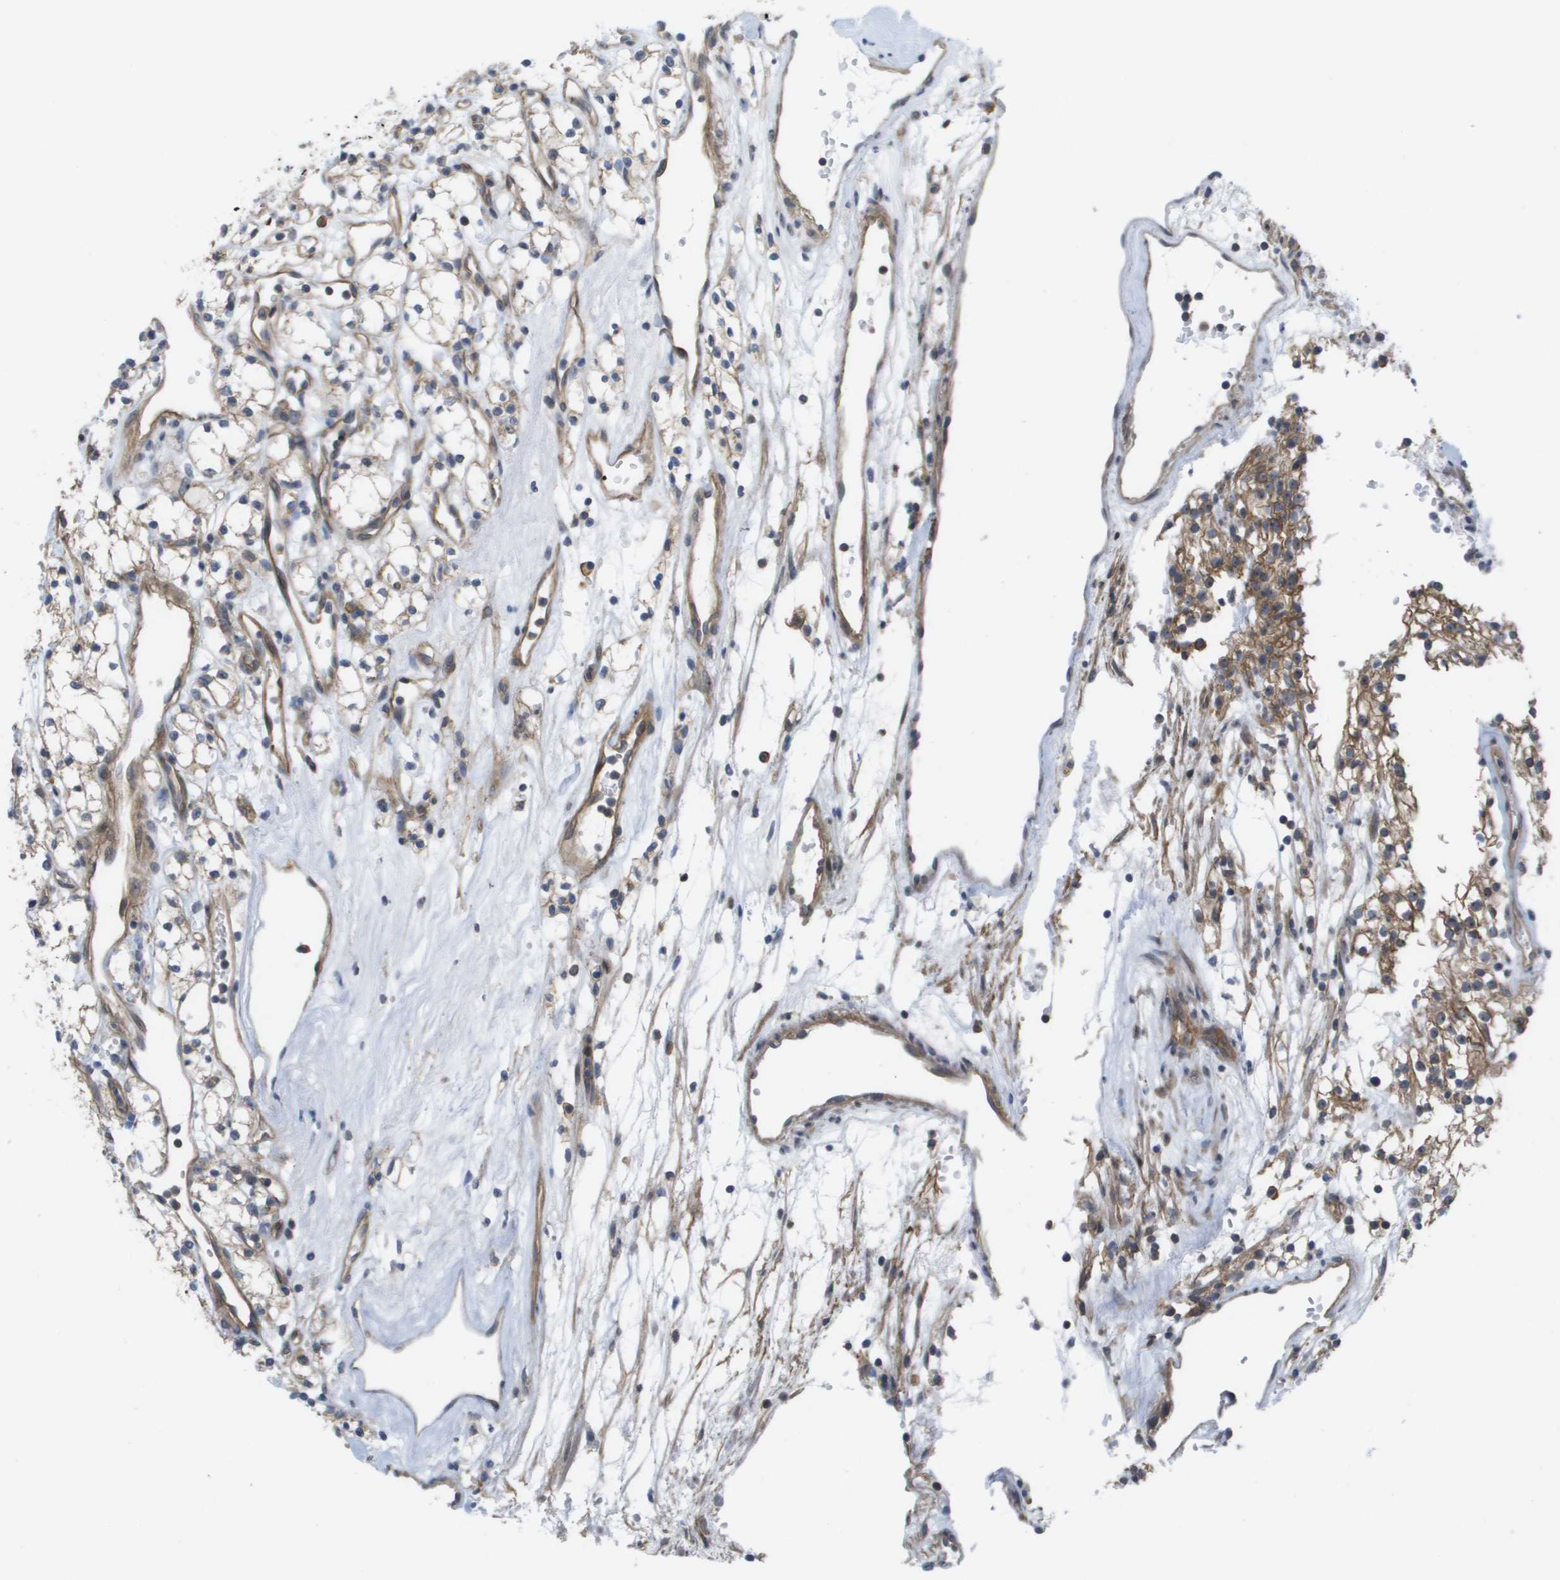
{"staining": {"intensity": "moderate", "quantity": "25%-75%", "location": "cytoplasmic/membranous"}, "tissue": "renal cancer", "cell_type": "Tumor cells", "image_type": "cancer", "snomed": [{"axis": "morphology", "description": "Adenocarcinoma, NOS"}, {"axis": "topography", "description": "Kidney"}], "caption": "Tumor cells display medium levels of moderate cytoplasmic/membranous expression in approximately 25%-75% of cells in renal cancer.", "gene": "MTARC2", "patient": {"sex": "male", "age": 59}}